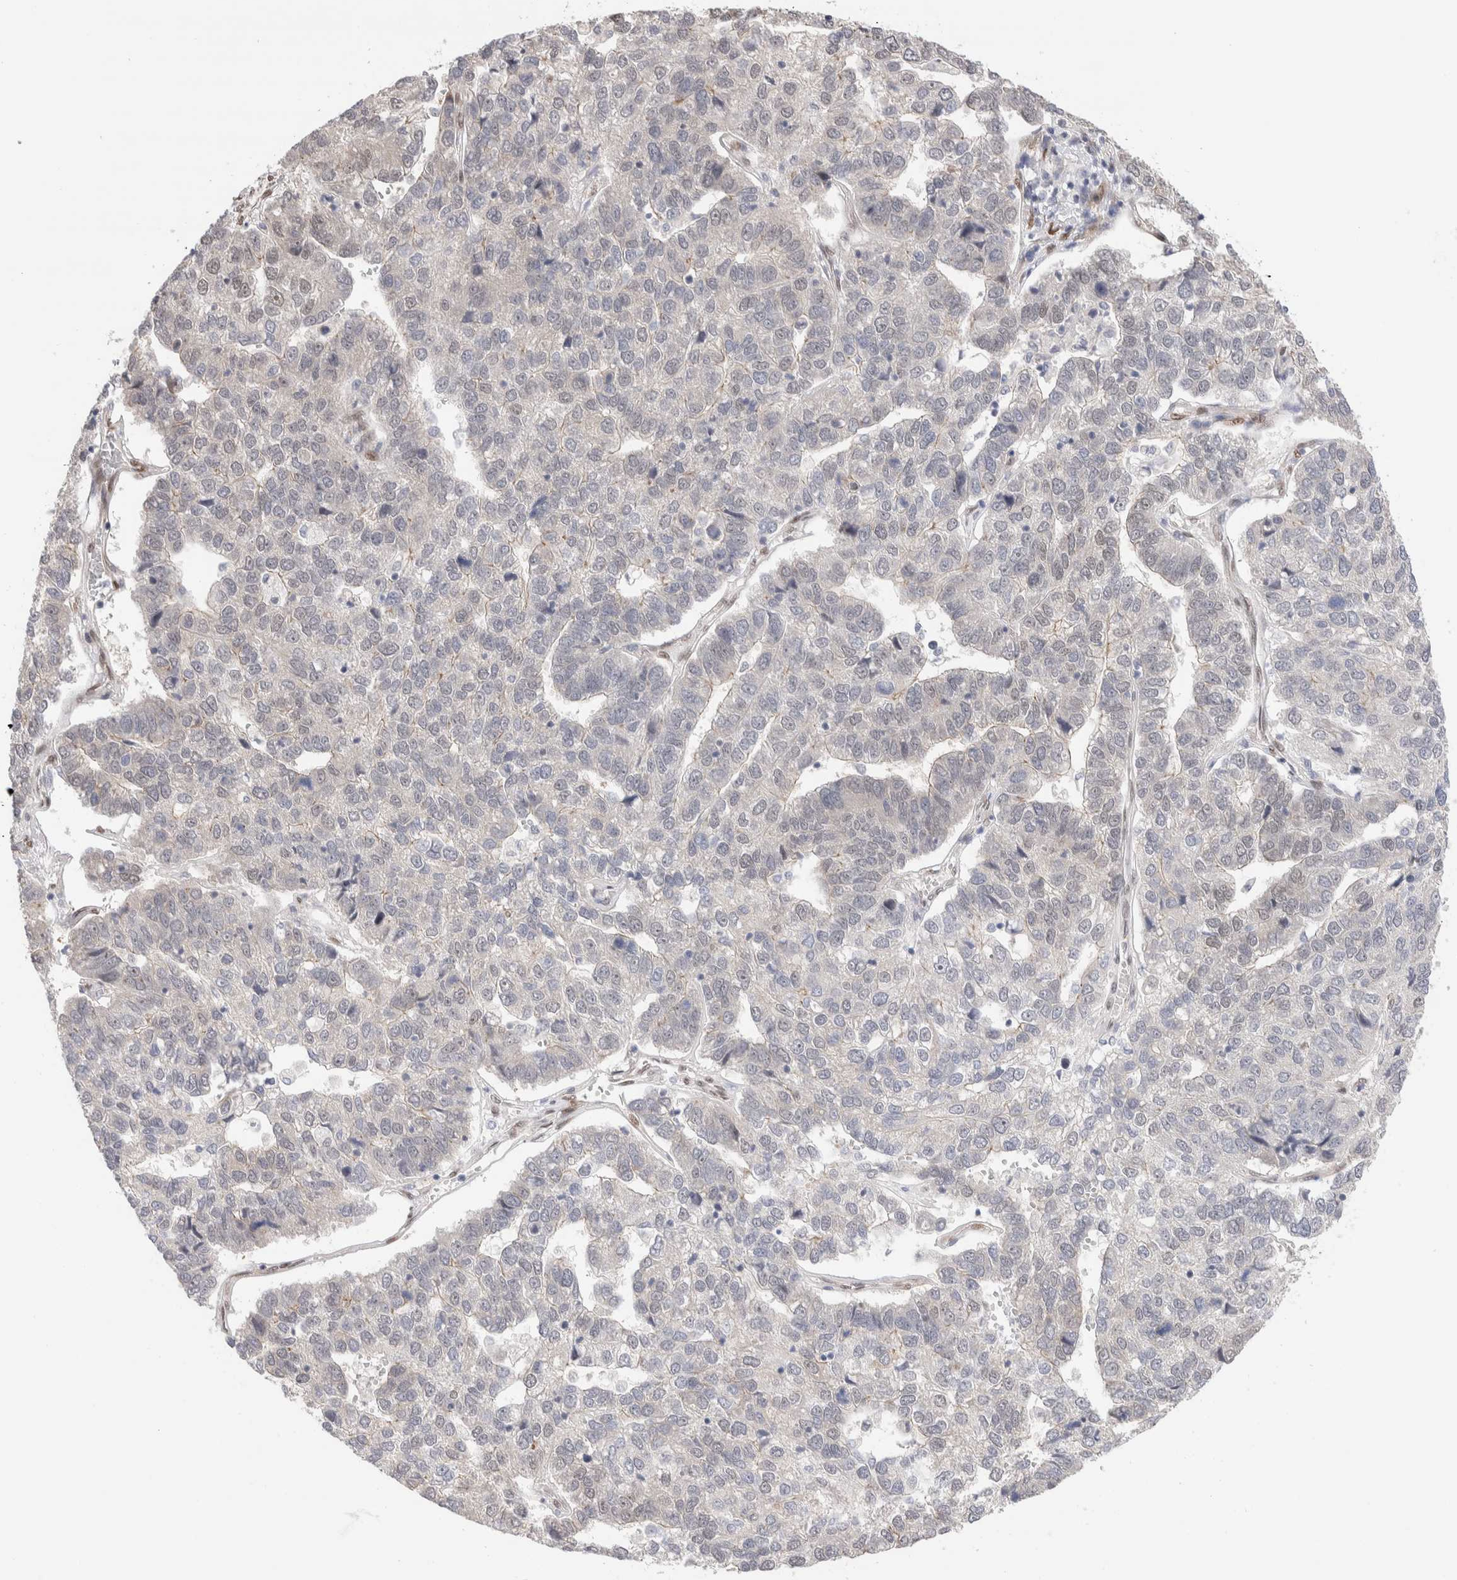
{"staining": {"intensity": "negative", "quantity": "none", "location": "none"}, "tissue": "pancreatic cancer", "cell_type": "Tumor cells", "image_type": "cancer", "snomed": [{"axis": "morphology", "description": "Adenocarcinoma, NOS"}, {"axis": "topography", "description": "Pancreas"}], "caption": "Adenocarcinoma (pancreatic) was stained to show a protein in brown. There is no significant positivity in tumor cells.", "gene": "NSMAF", "patient": {"sex": "female", "age": 61}}